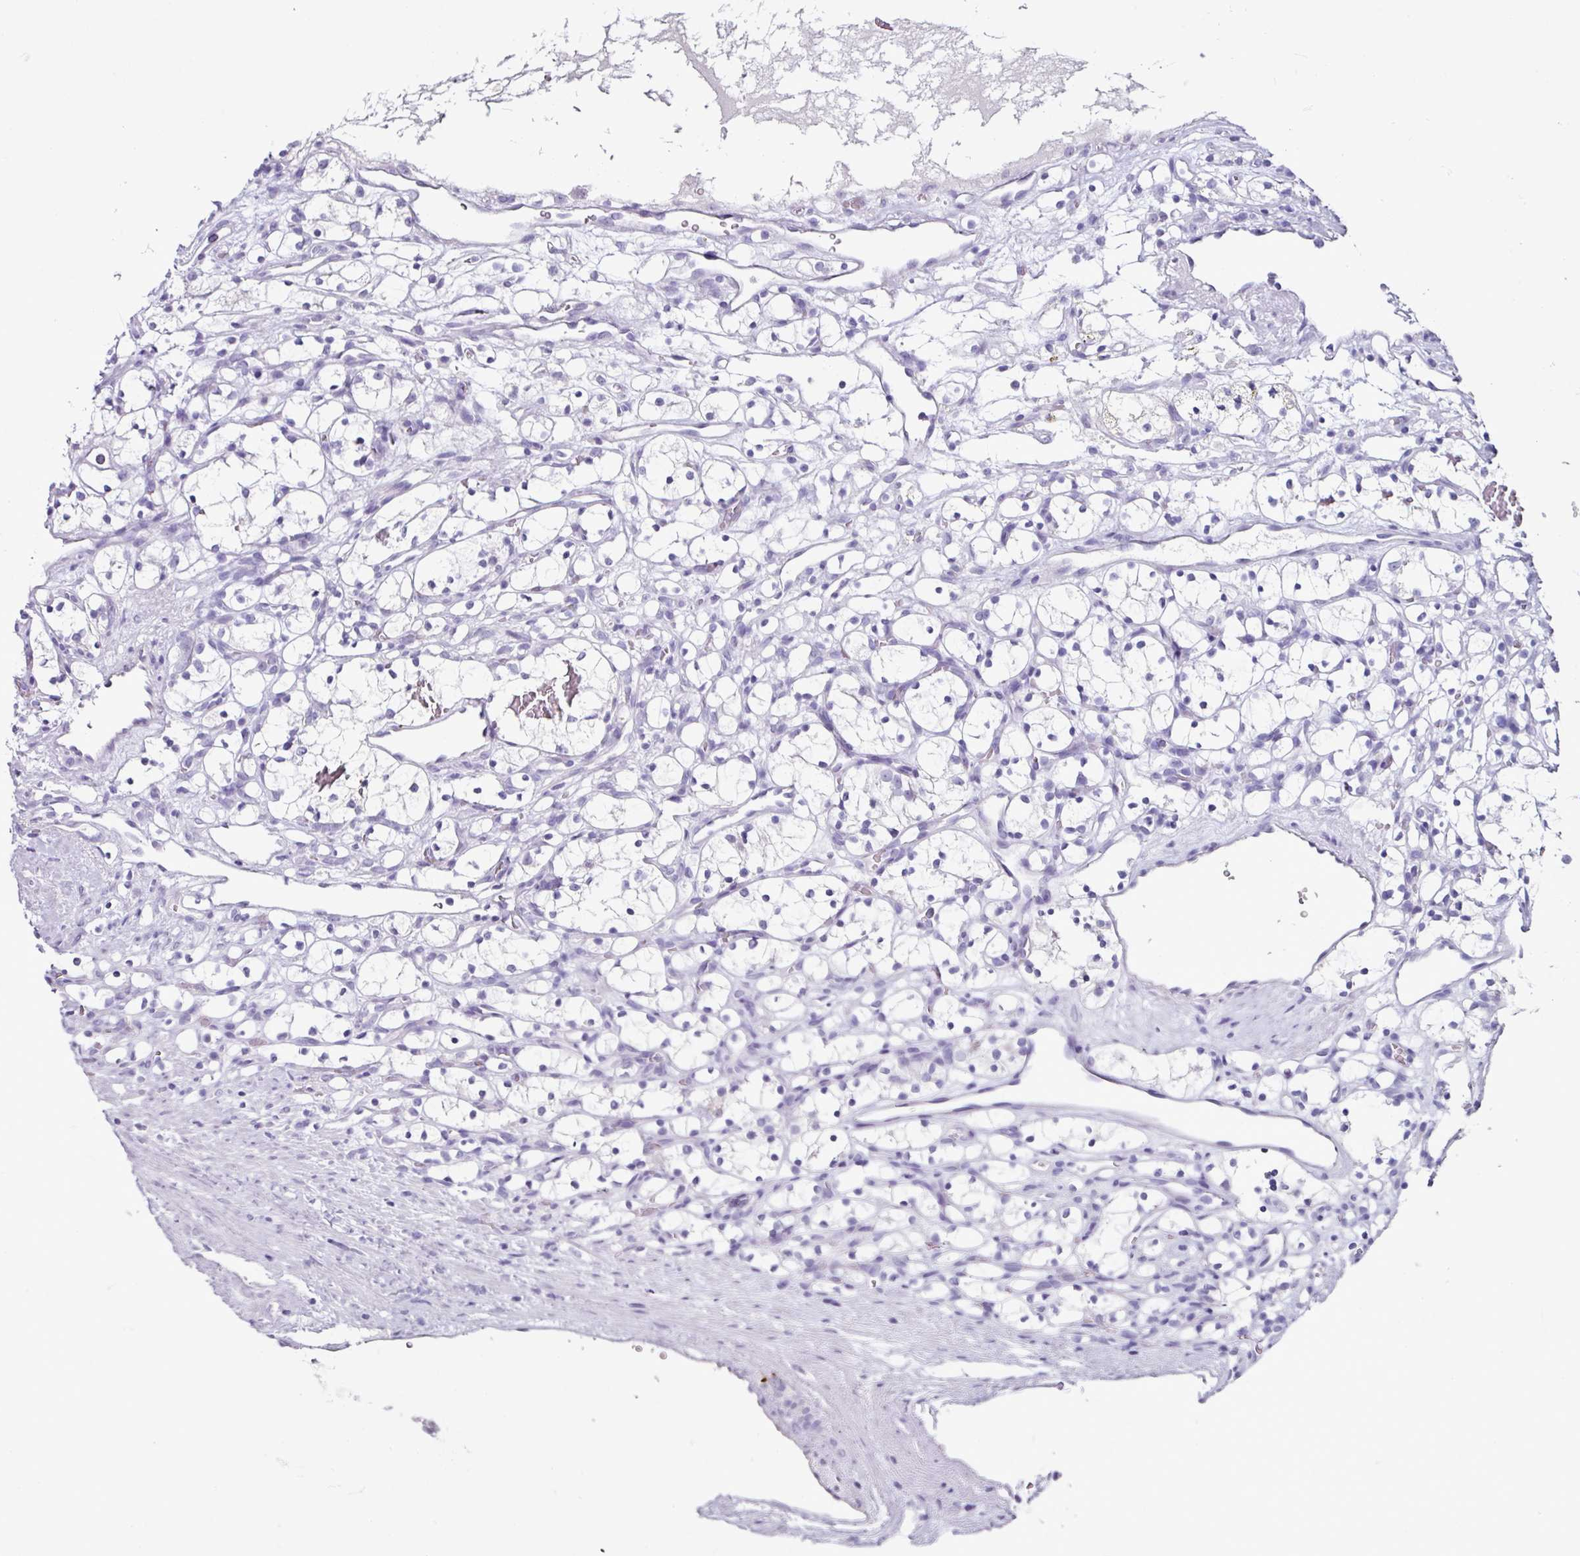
{"staining": {"intensity": "negative", "quantity": "none", "location": "none"}, "tissue": "renal cancer", "cell_type": "Tumor cells", "image_type": "cancer", "snomed": [{"axis": "morphology", "description": "Adenocarcinoma, NOS"}, {"axis": "topography", "description": "Kidney"}], "caption": "Tumor cells are negative for protein expression in human renal adenocarcinoma.", "gene": "GLP2R", "patient": {"sex": "female", "age": 69}}